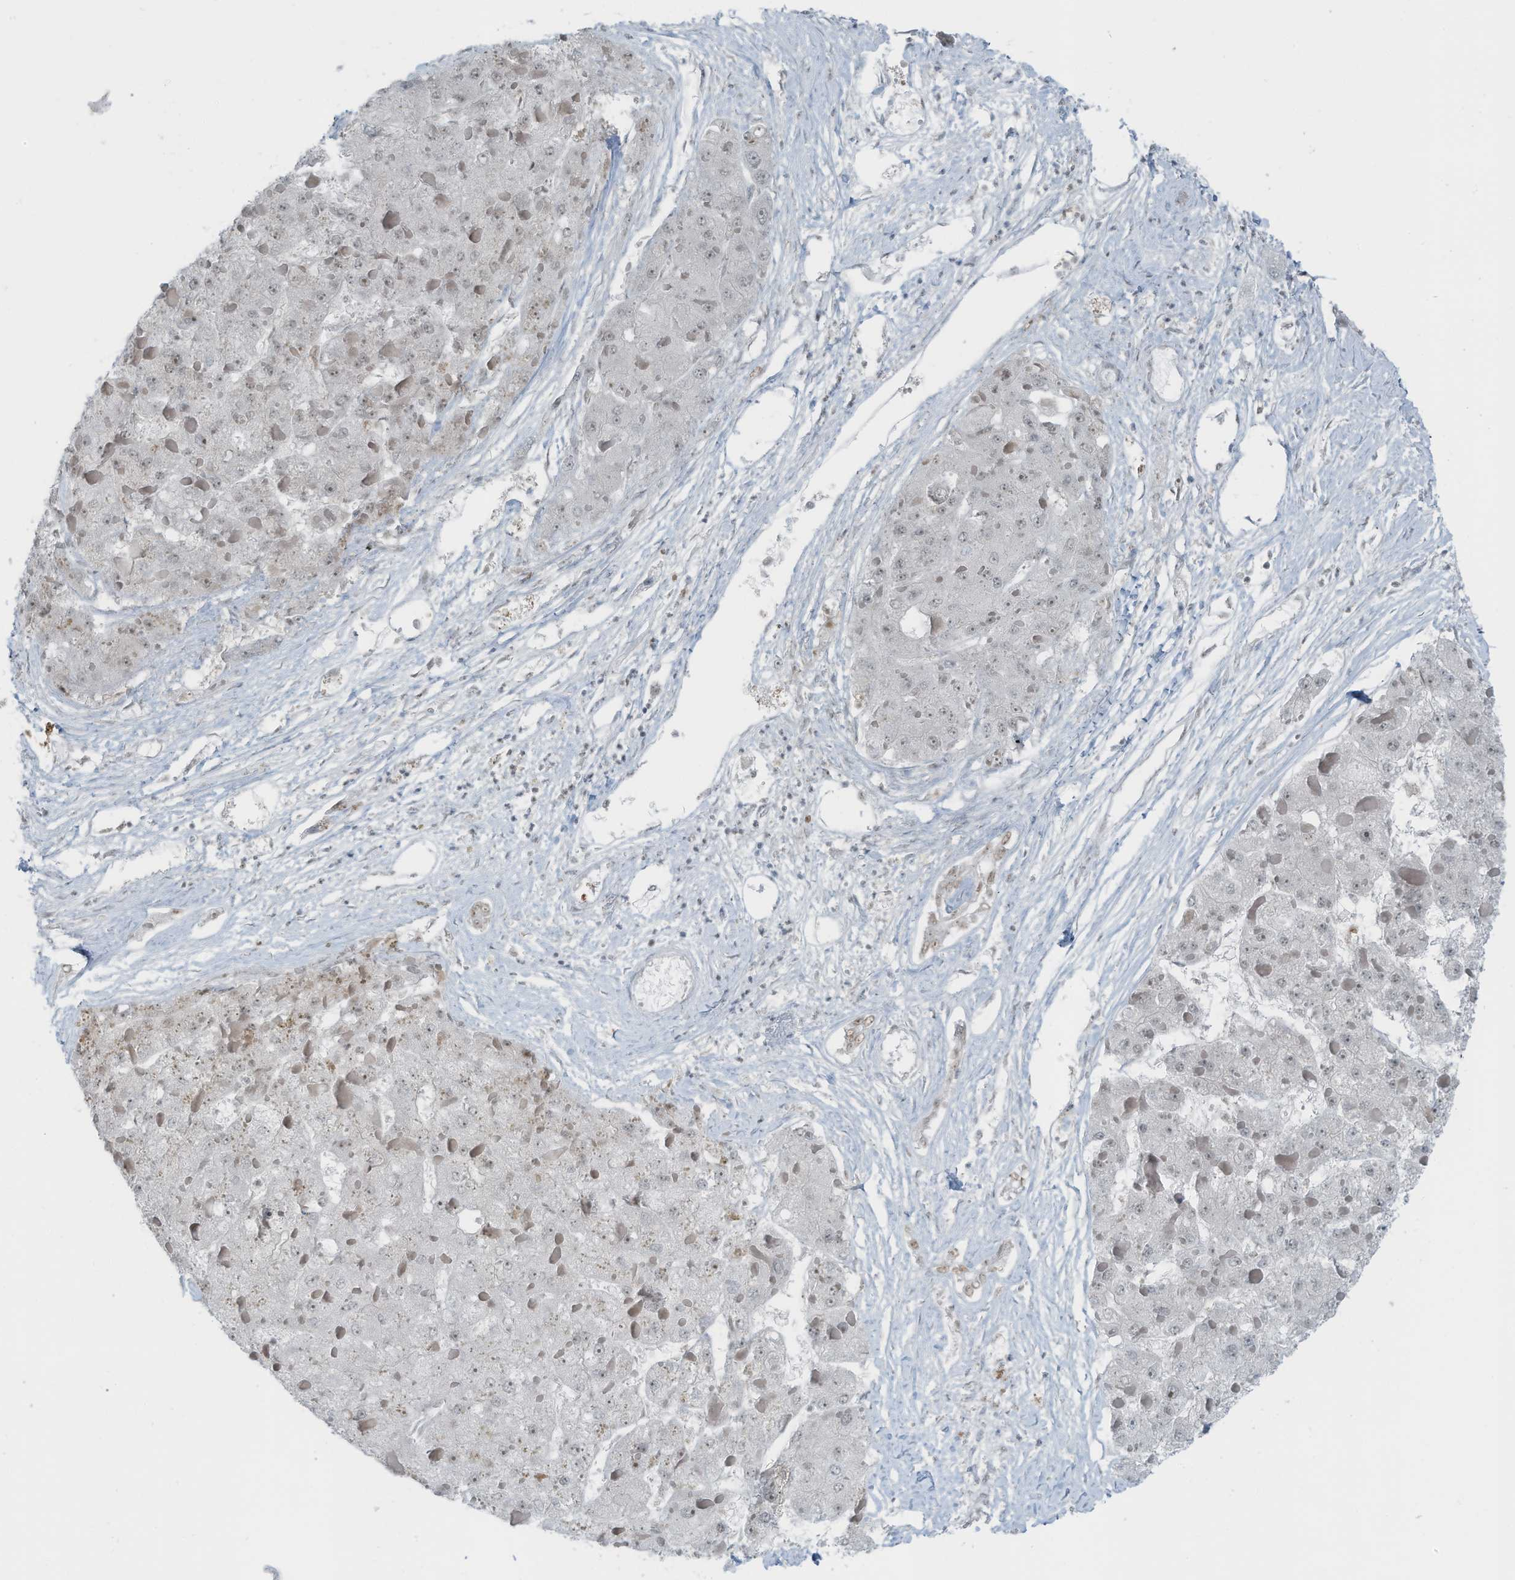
{"staining": {"intensity": "weak", "quantity": "<25%", "location": "nuclear"}, "tissue": "liver cancer", "cell_type": "Tumor cells", "image_type": "cancer", "snomed": [{"axis": "morphology", "description": "Carcinoma, Hepatocellular, NOS"}, {"axis": "topography", "description": "Liver"}], "caption": "This is a histopathology image of immunohistochemistry staining of hepatocellular carcinoma (liver), which shows no staining in tumor cells. The staining was performed using DAB (3,3'-diaminobenzidine) to visualize the protein expression in brown, while the nuclei were stained in blue with hematoxylin (Magnification: 20x).", "gene": "WRNIP1", "patient": {"sex": "female", "age": 73}}